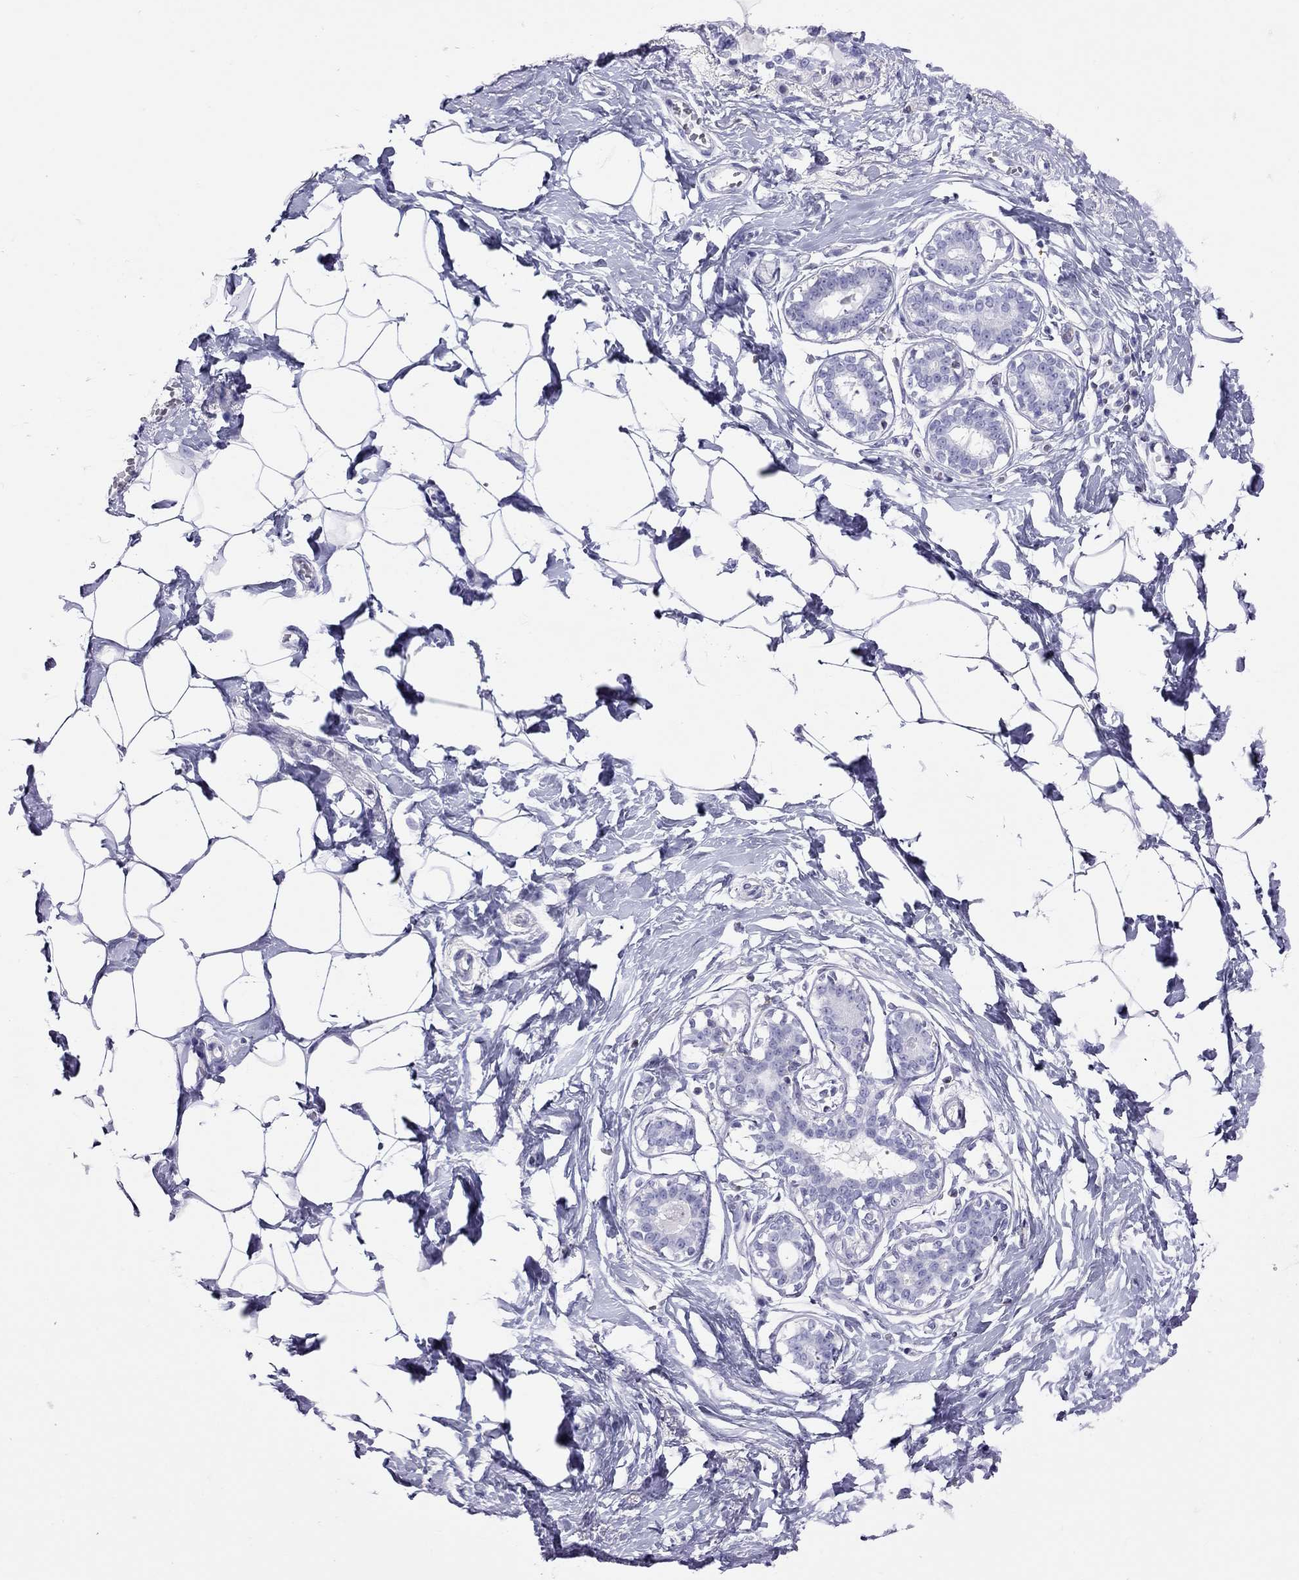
{"staining": {"intensity": "negative", "quantity": "none", "location": "none"}, "tissue": "breast", "cell_type": "Adipocytes", "image_type": "normal", "snomed": [{"axis": "morphology", "description": "Normal tissue, NOS"}, {"axis": "morphology", "description": "Lobular carcinoma, in situ"}, {"axis": "topography", "description": "Breast"}], "caption": "High power microscopy micrograph of an IHC photomicrograph of benign breast, revealing no significant positivity in adipocytes.", "gene": "STAG3", "patient": {"sex": "female", "age": 35}}